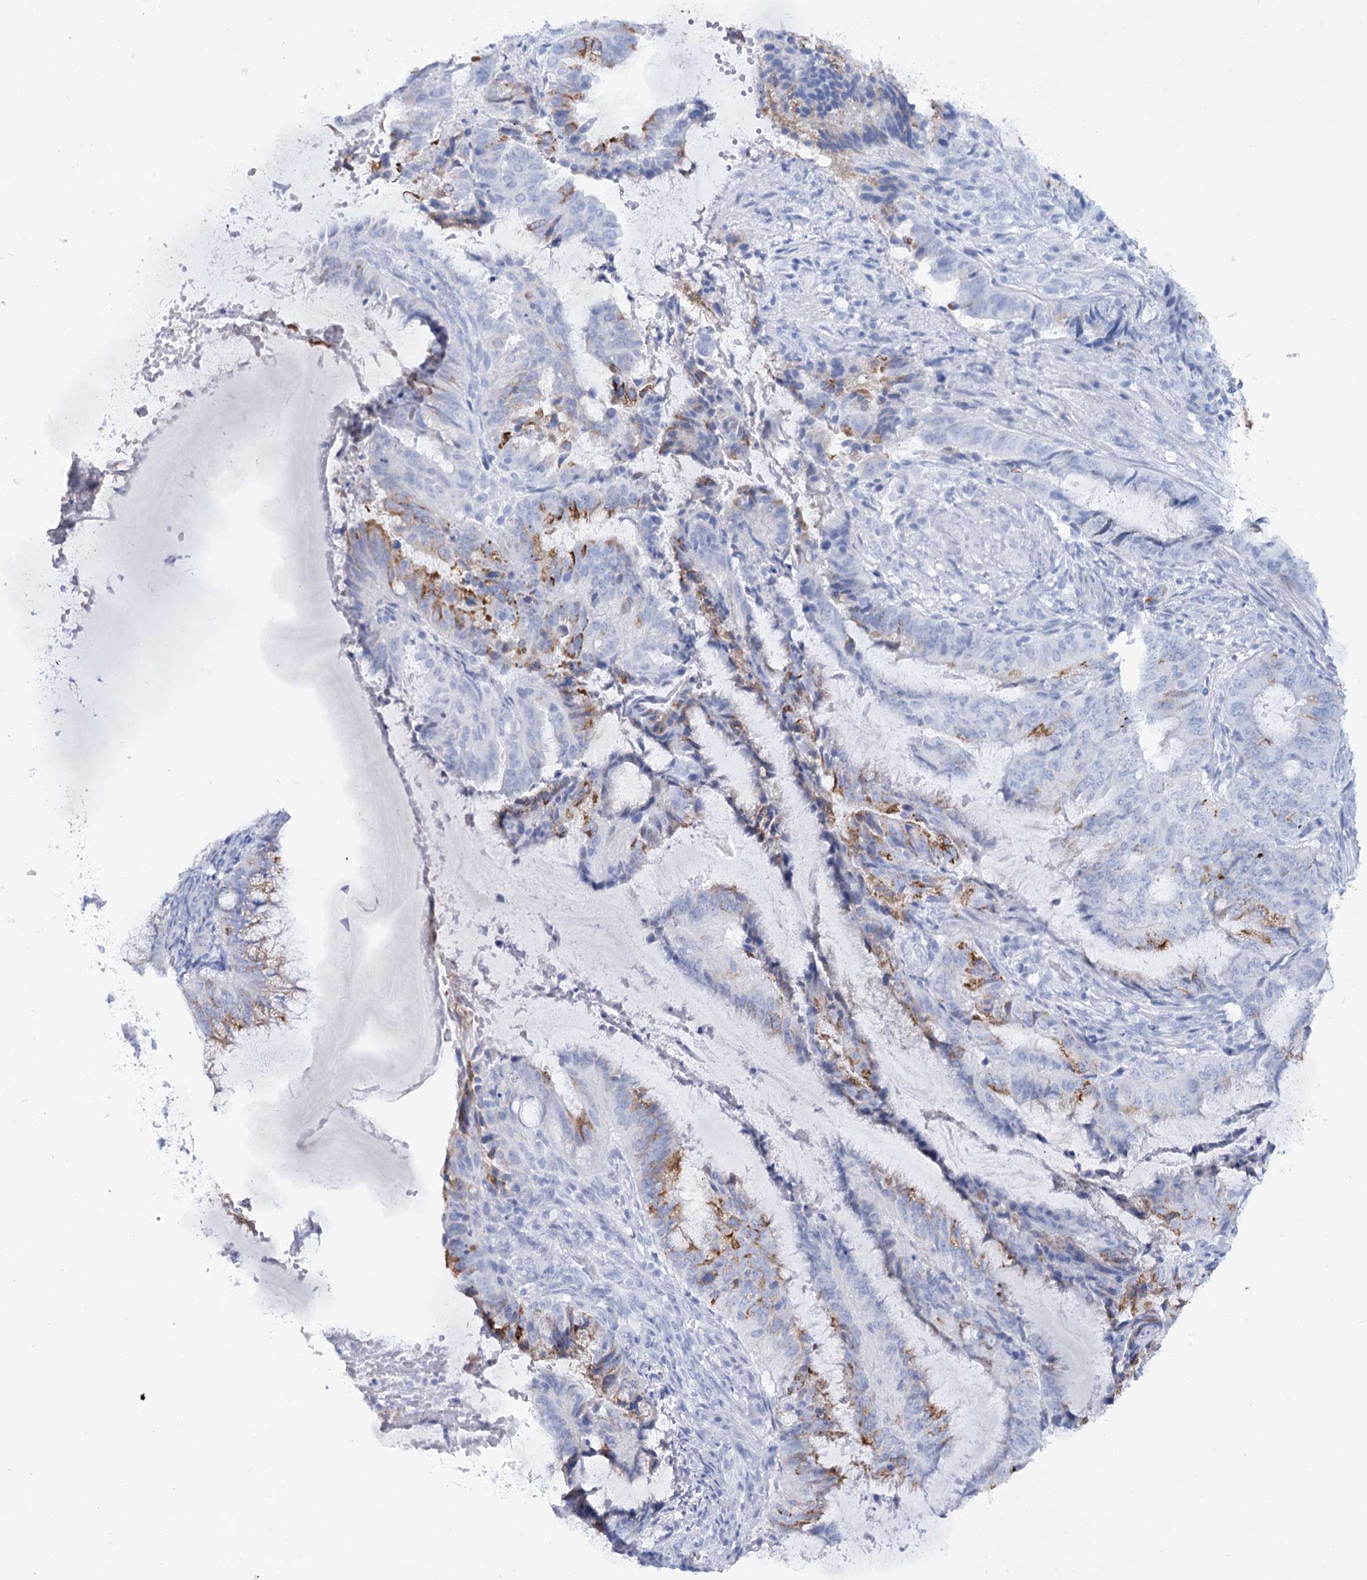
{"staining": {"intensity": "moderate", "quantity": "<25%", "location": "cytoplasmic/membranous"}, "tissue": "endometrial cancer", "cell_type": "Tumor cells", "image_type": "cancer", "snomed": [{"axis": "morphology", "description": "Adenocarcinoma, NOS"}, {"axis": "topography", "description": "Endometrium"}], "caption": "Adenocarcinoma (endometrial) tissue exhibits moderate cytoplasmic/membranous staining in approximately <25% of tumor cells", "gene": "RNF186", "patient": {"sex": "female", "age": 51}}